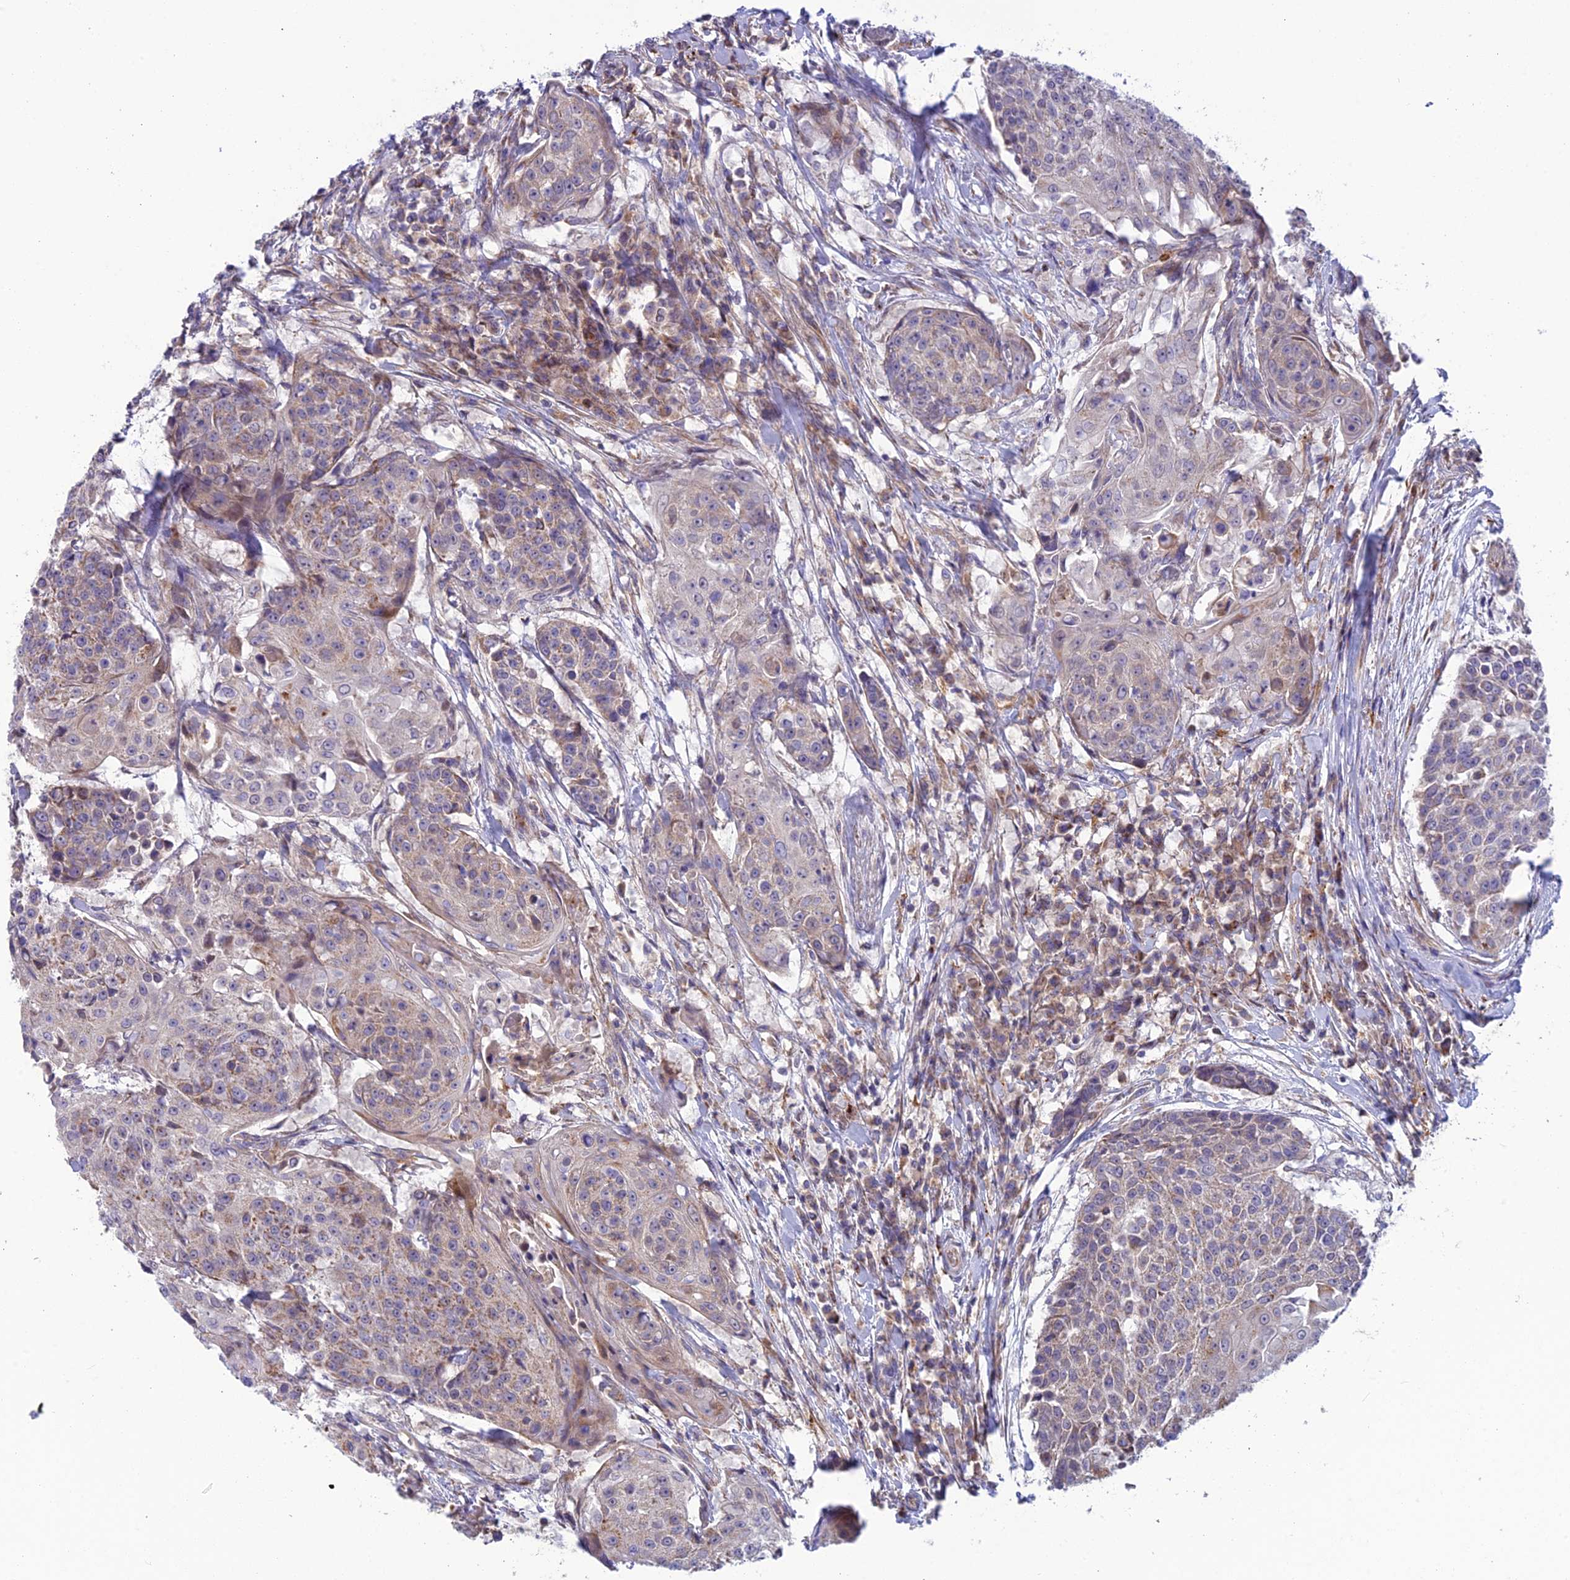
{"staining": {"intensity": "weak", "quantity": "25%-75%", "location": "cytoplasmic/membranous"}, "tissue": "urothelial cancer", "cell_type": "Tumor cells", "image_type": "cancer", "snomed": [{"axis": "morphology", "description": "Urothelial carcinoma, High grade"}, {"axis": "topography", "description": "Urinary bladder"}], "caption": "Protein staining of urothelial carcinoma (high-grade) tissue displays weak cytoplasmic/membranous positivity in approximately 25%-75% of tumor cells.", "gene": "BLTP2", "patient": {"sex": "female", "age": 63}}